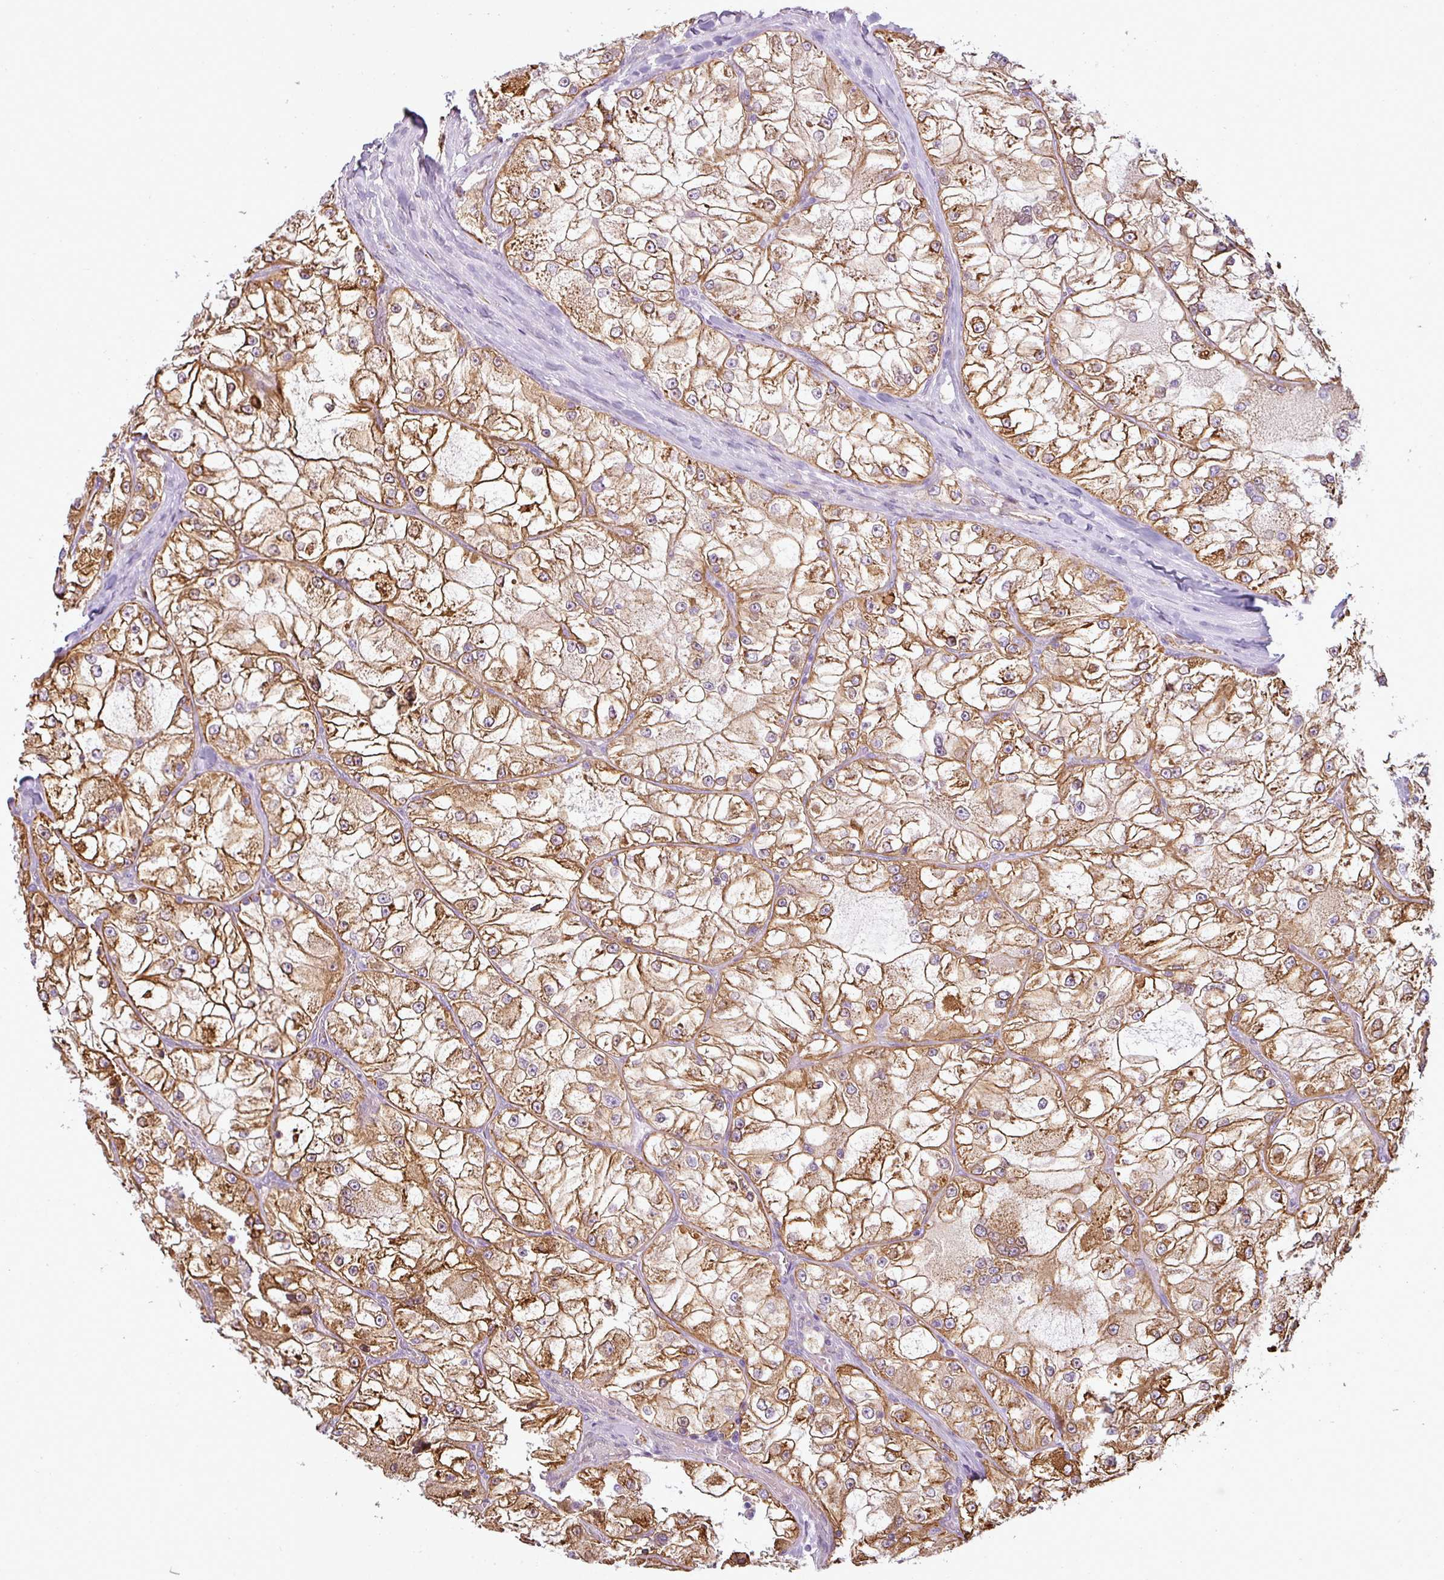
{"staining": {"intensity": "moderate", "quantity": ">75%", "location": "cytoplasmic/membranous"}, "tissue": "renal cancer", "cell_type": "Tumor cells", "image_type": "cancer", "snomed": [{"axis": "morphology", "description": "Adenocarcinoma, NOS"}, {"axis": "topography", "description": "Kidney"}], "caption": "Immunohistochemistry (IHC) image of neoplastic tissue: renal adenocarcinoma stained using IHC shows medium levels of moderate protein expression localized specifically in the cytoplasmic/membranous of tumor cells, appearing as a cytoplasmic/membranous brown color.", "gene": "ANKRD18A", "patient": {"sex": "female", "age": 72}}